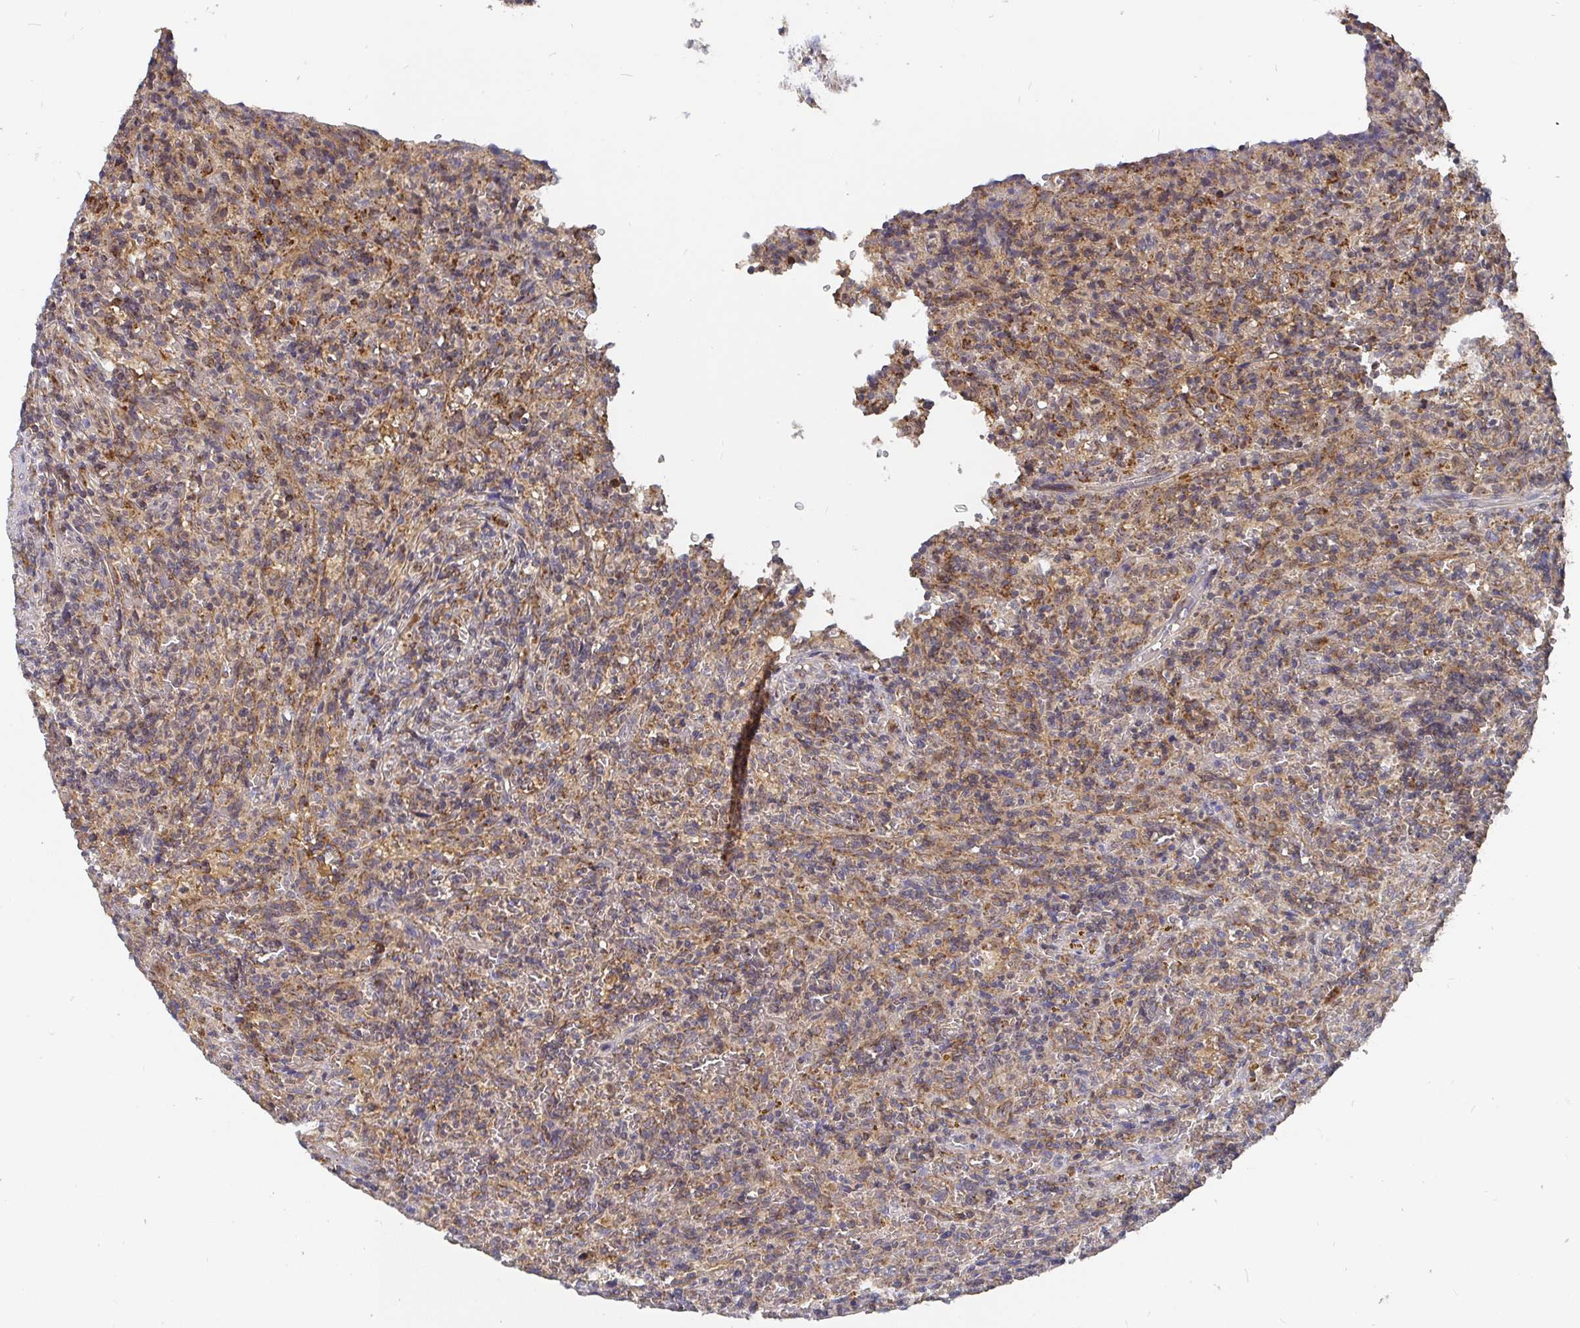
{"staining": {"intensity": "weak", "quantity": ">75%", "location": "cytoplasmic/membranous"}, "tissue": "lymphoma", "cell_type": "Tumor cells", "image_type": "cancer", "snomed": [{"axis": "morphology", "description": "Malignant lymphoma, non-Hodgkin's type, Low grade"}, {"axis": "topography", "description": "Spleen"}], "caption": "IHC staining of lymphoma, which shows low levels of weak cytoplasmic/membranous expression in about >75% of tumor cells indicating weak cytoplasmic/membranous protein expression. The staining was performed using DAB (3,3'-diaminobenzidine) (brown) for protein detection and nuclei were counterstained in hematoxylin (blue).", "gene": "PDF", "patient": {"sex": "female", "age": 70}}